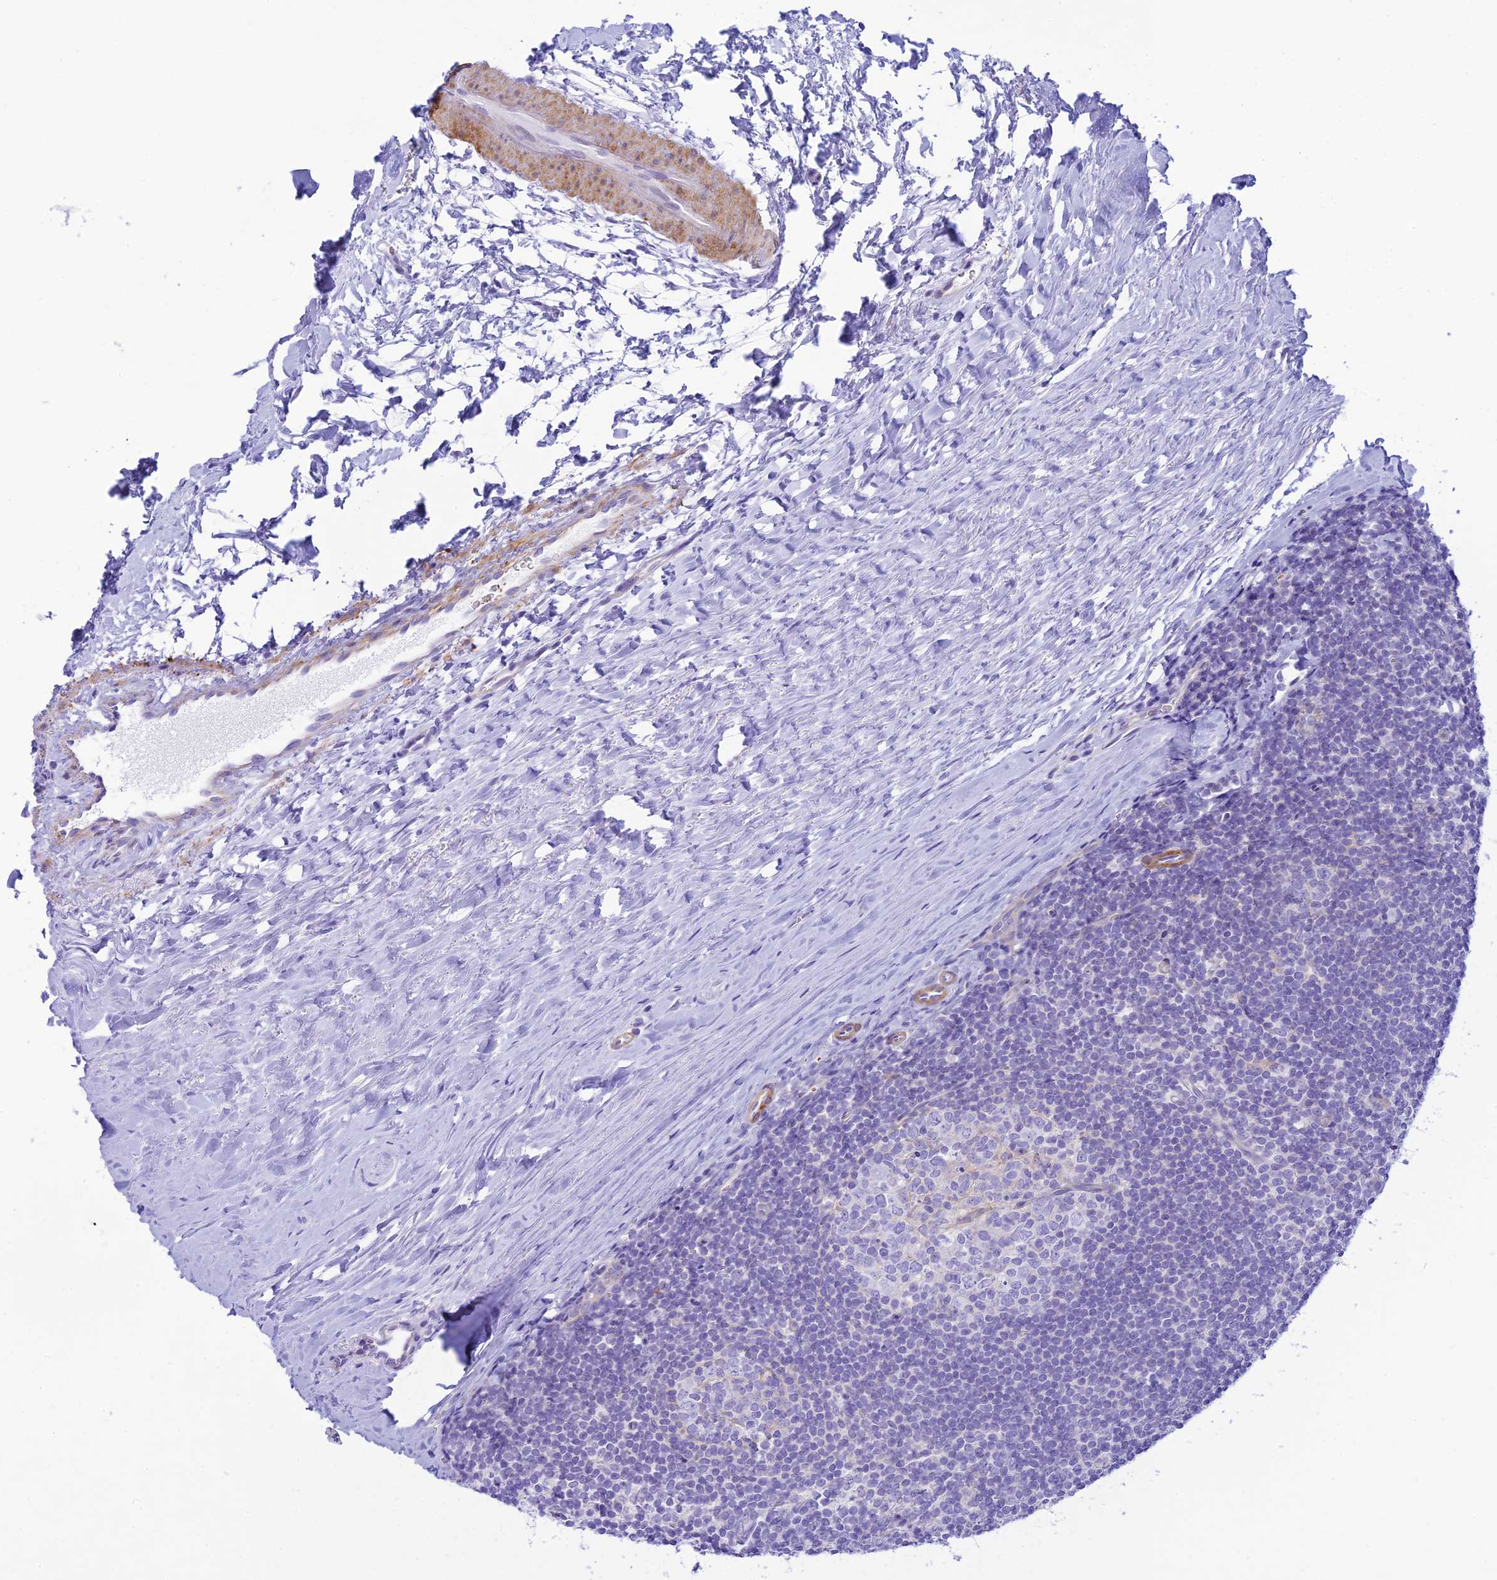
{"staining": {"intensity": "negative", "quantity": "none", "location": "none"}, "tissue": "tonsil", "cell_type": "Germinal center cells", "image_type": "normal", "snomed": [{"axis": "morphology", "description": "Normal tissue, NOS"}, {"axis": "topography", "description": "Tonsil"}], "caption": "Protein analysis of normal tonsil demonstrates no significant expression in germinal center cells. The staining is performed using DAB brown chromogen with nuclei counter-stained in using hematoxylin.", "gene": "FBXW4", "patient": {"sex": "male", "age": 27}}